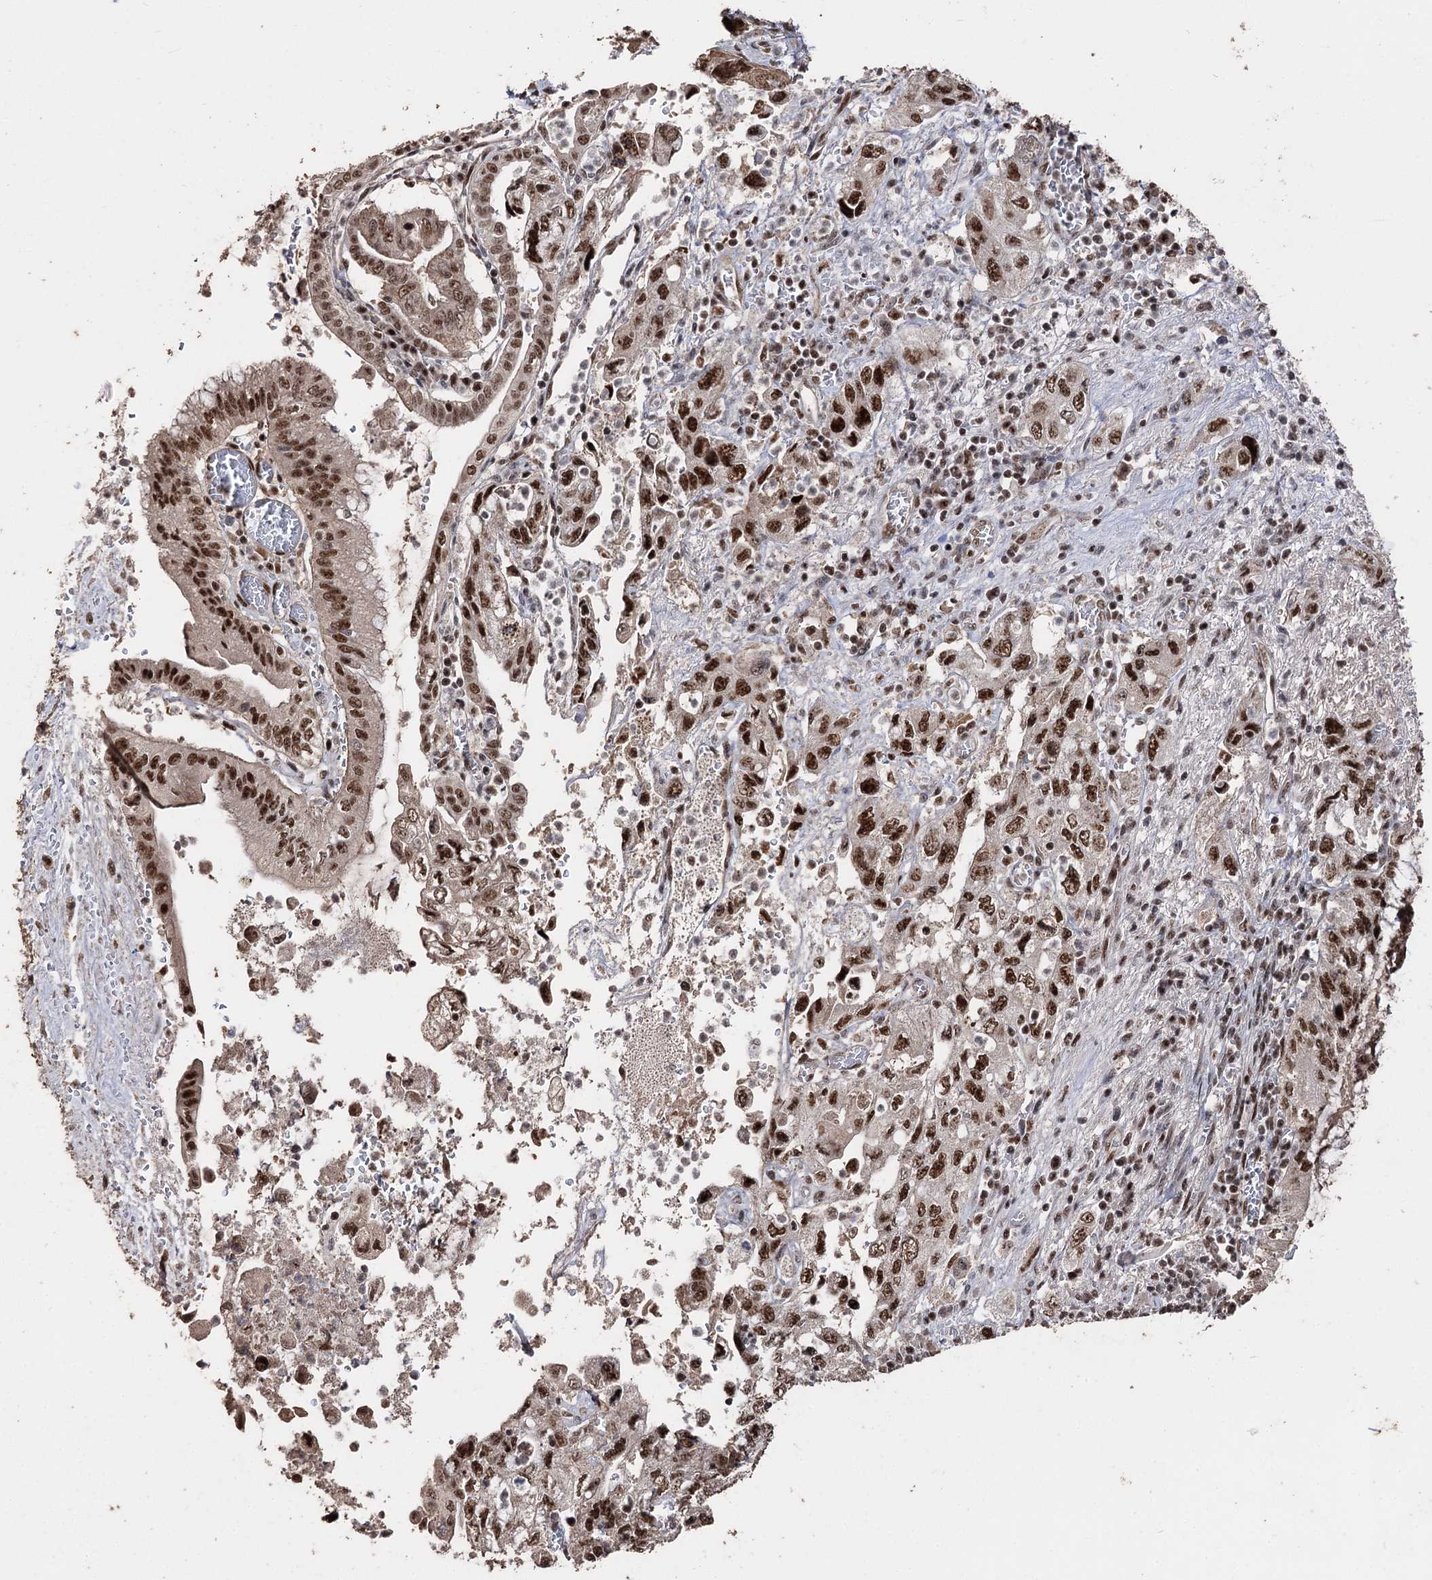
{"staining": {"intensity": "strong", "quantity": ">75%", "location": "nuclear"}, "tissue": "pancreatic cancer", "cell_type": "Tumor cells", "image_type": "cancer", "snomed": [{"axis": "morphology", "description": "Adenocarcinoma, NOS"}, {"axis": "topography", "description": "Pancreas"}], "caption": "Tumor cells demonstrate strong nuclear staining in approximately >75% of cells in adenocarcinoma (pancreatic).", "gene": "U2SURP", "patient": {"sex": "female", "age": 73}}